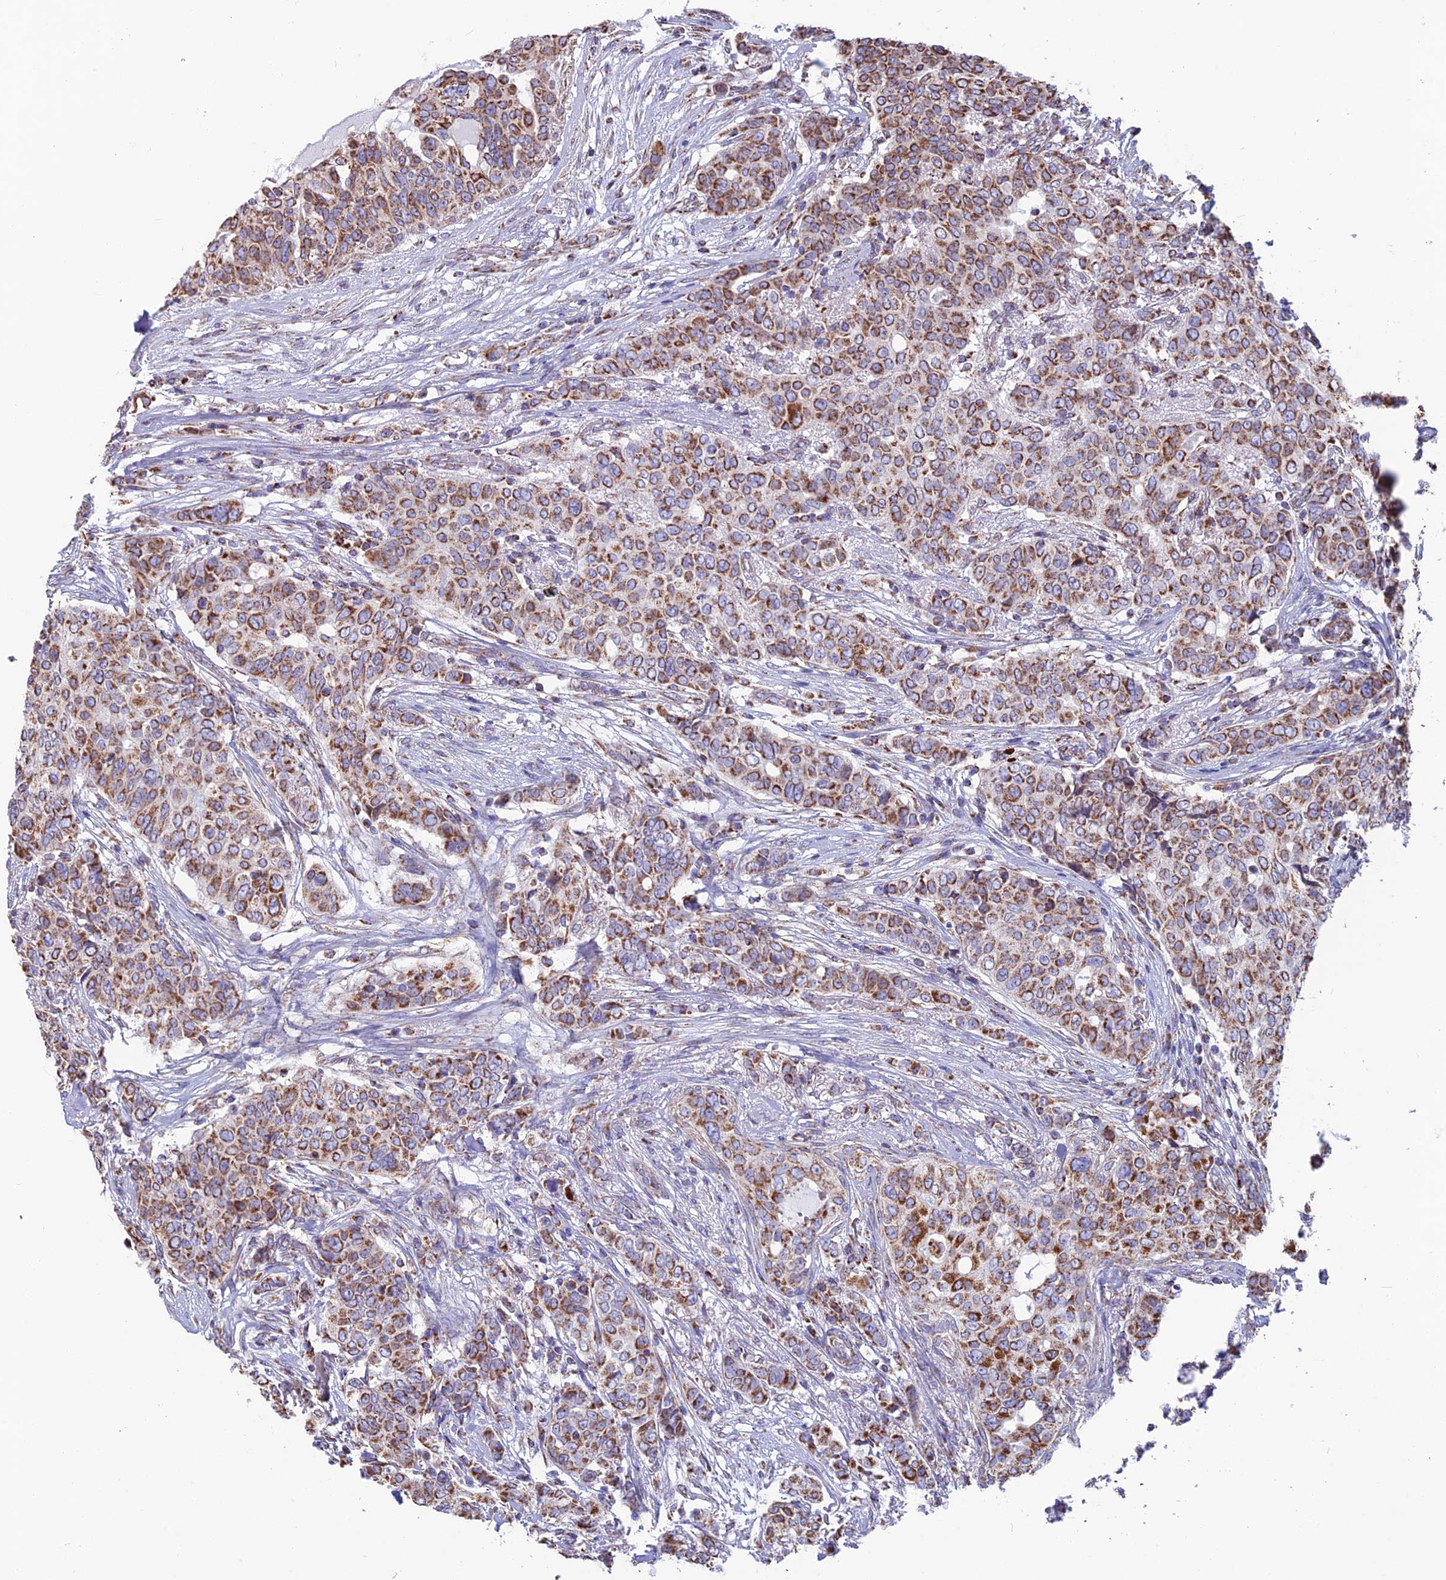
{"staining": {"intensity": "moderate", "quantity": ">75%", "location": "cytoplasmic/membranous"}, "tissue": "breast cancer", "cell_type": "Tumor cells", "image_type": "cancer", "snomed": [{"axis": "morphology", "description": "Lobular carcinoma"}, {"axis": "topography", "description": "Breast"}], "caption": "Protein staining by IHC shows moderate cytoplasmic/membranous expression in about >75% of tumor cells in breast lobular carcinoma. (DAB IHC with brightfield microscopy, high magnification).", "gene": "CS", "patient": {"sex": "female", "age": 51}}